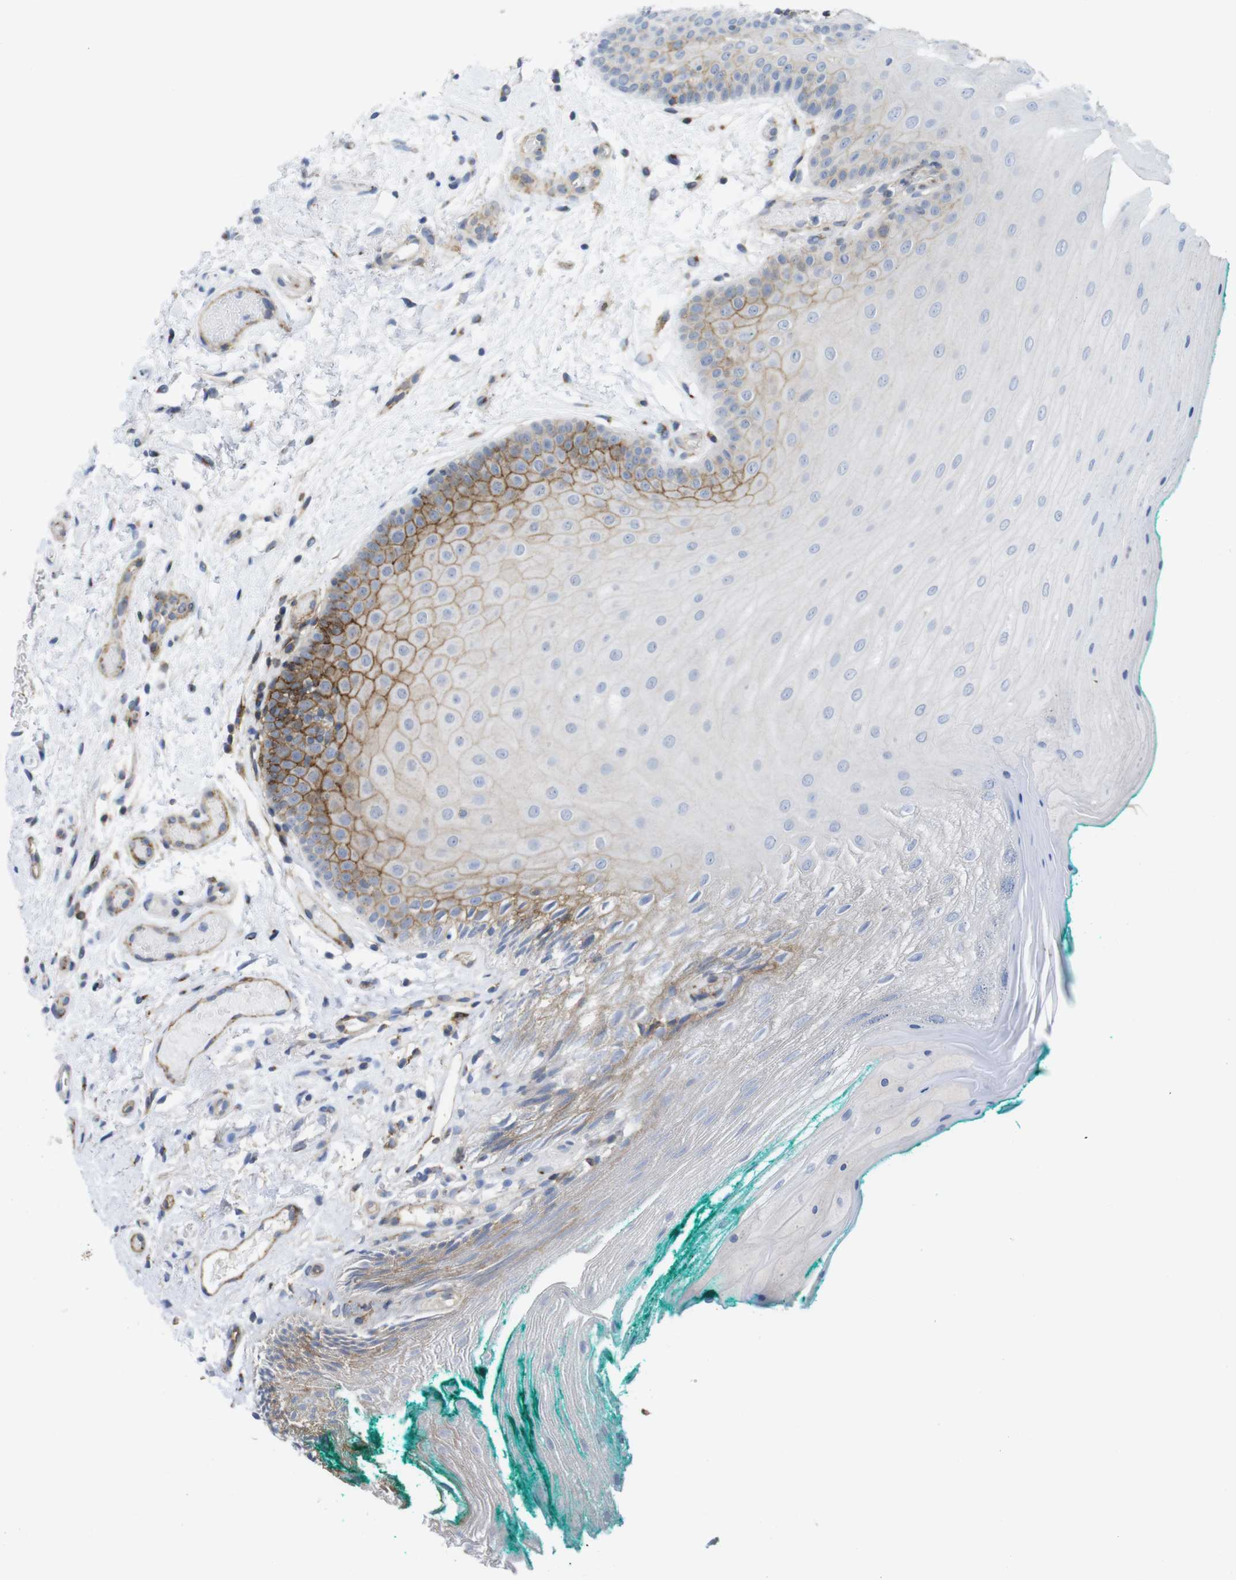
{"staining": {"intensity": "moderate", "quantity": "<25%", "location": "cytoplasmic/membranous"}, "tissue": "oral mucosa", "cell_type": "Squamous epithelial cells", "image_type": "normal", "snomed": [{"axis": "morphology", "description": "Normal tissue, NOS"}, {"axis": "topography", "description": "Skeletal muscle"}, {"axis": "topography", "description": "Oral tissue"}], "caption": "High-power microscopy captured an IHC photomicrograph of benign oral mucosa, revealing moderate cytoplasmic/membranous positivity in about <25% of squamous epithelial cells.", "gene": "CCR6", "patient": {"sex": "male", "age": 58}}